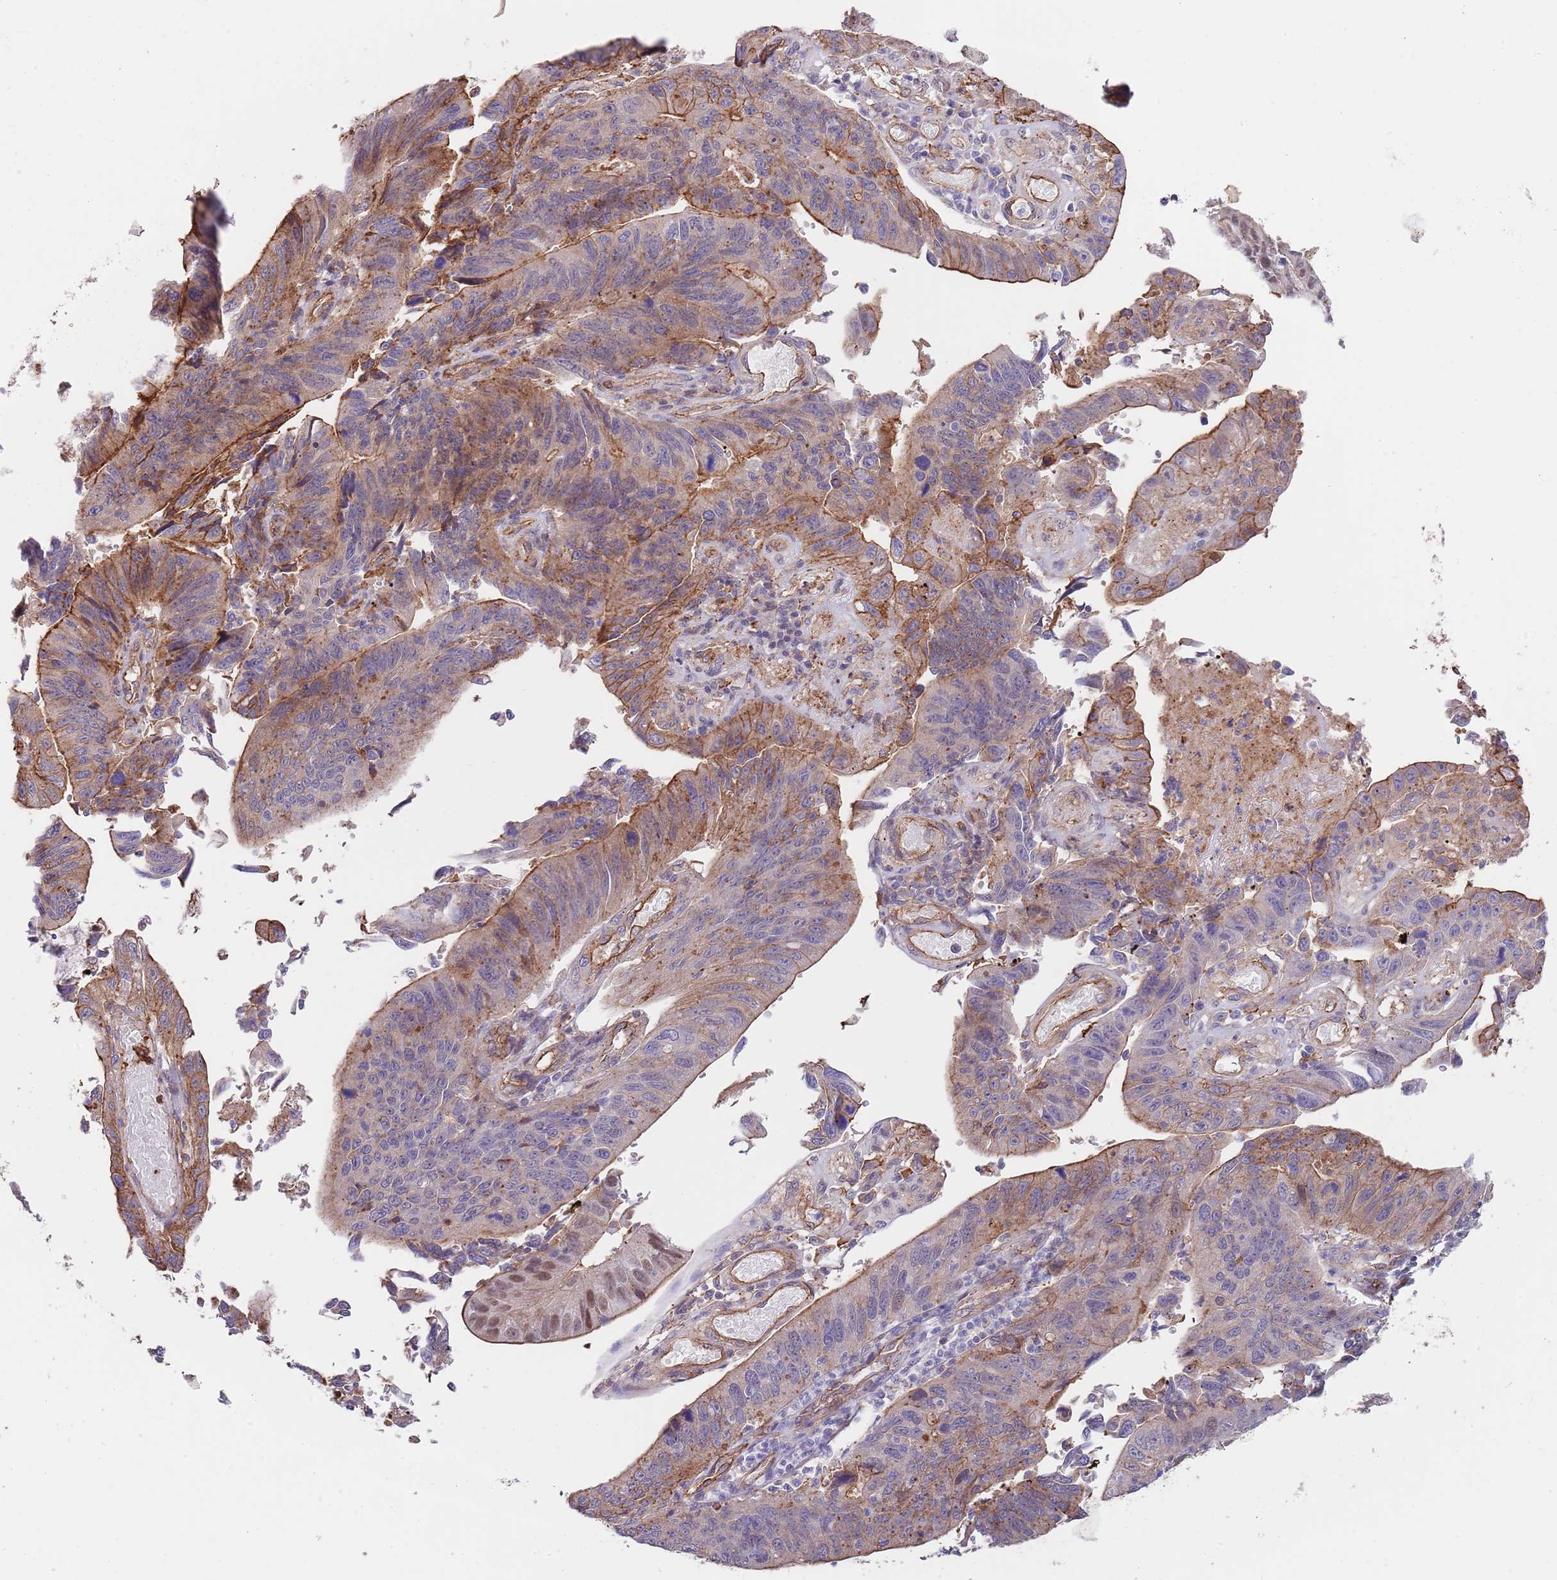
{"staining": {"intensity": "moderate", "quantity": "25%-75%", "location": "cytoplasmic/membranous"}, "tissue": "stomach cancer", "cell_type": "Tumor cells", "image_type": "cancer", "snomed": [{"axis": "morphology", "description": "Adenocarcinoma, NOS"}, {"axis": "topography", "description": "Stomach"}], "caption": "Immunohistochemical staining of adenocarcinoma (stomach) shows moderate cytoplasmic/membranous protein expression in approximately 25%-75% of tumor cells. (DAB IHC with brightfield microscopy, high magnification).", "gene": "BPNT1", "patient": {"sex": "male", "age": 59}}